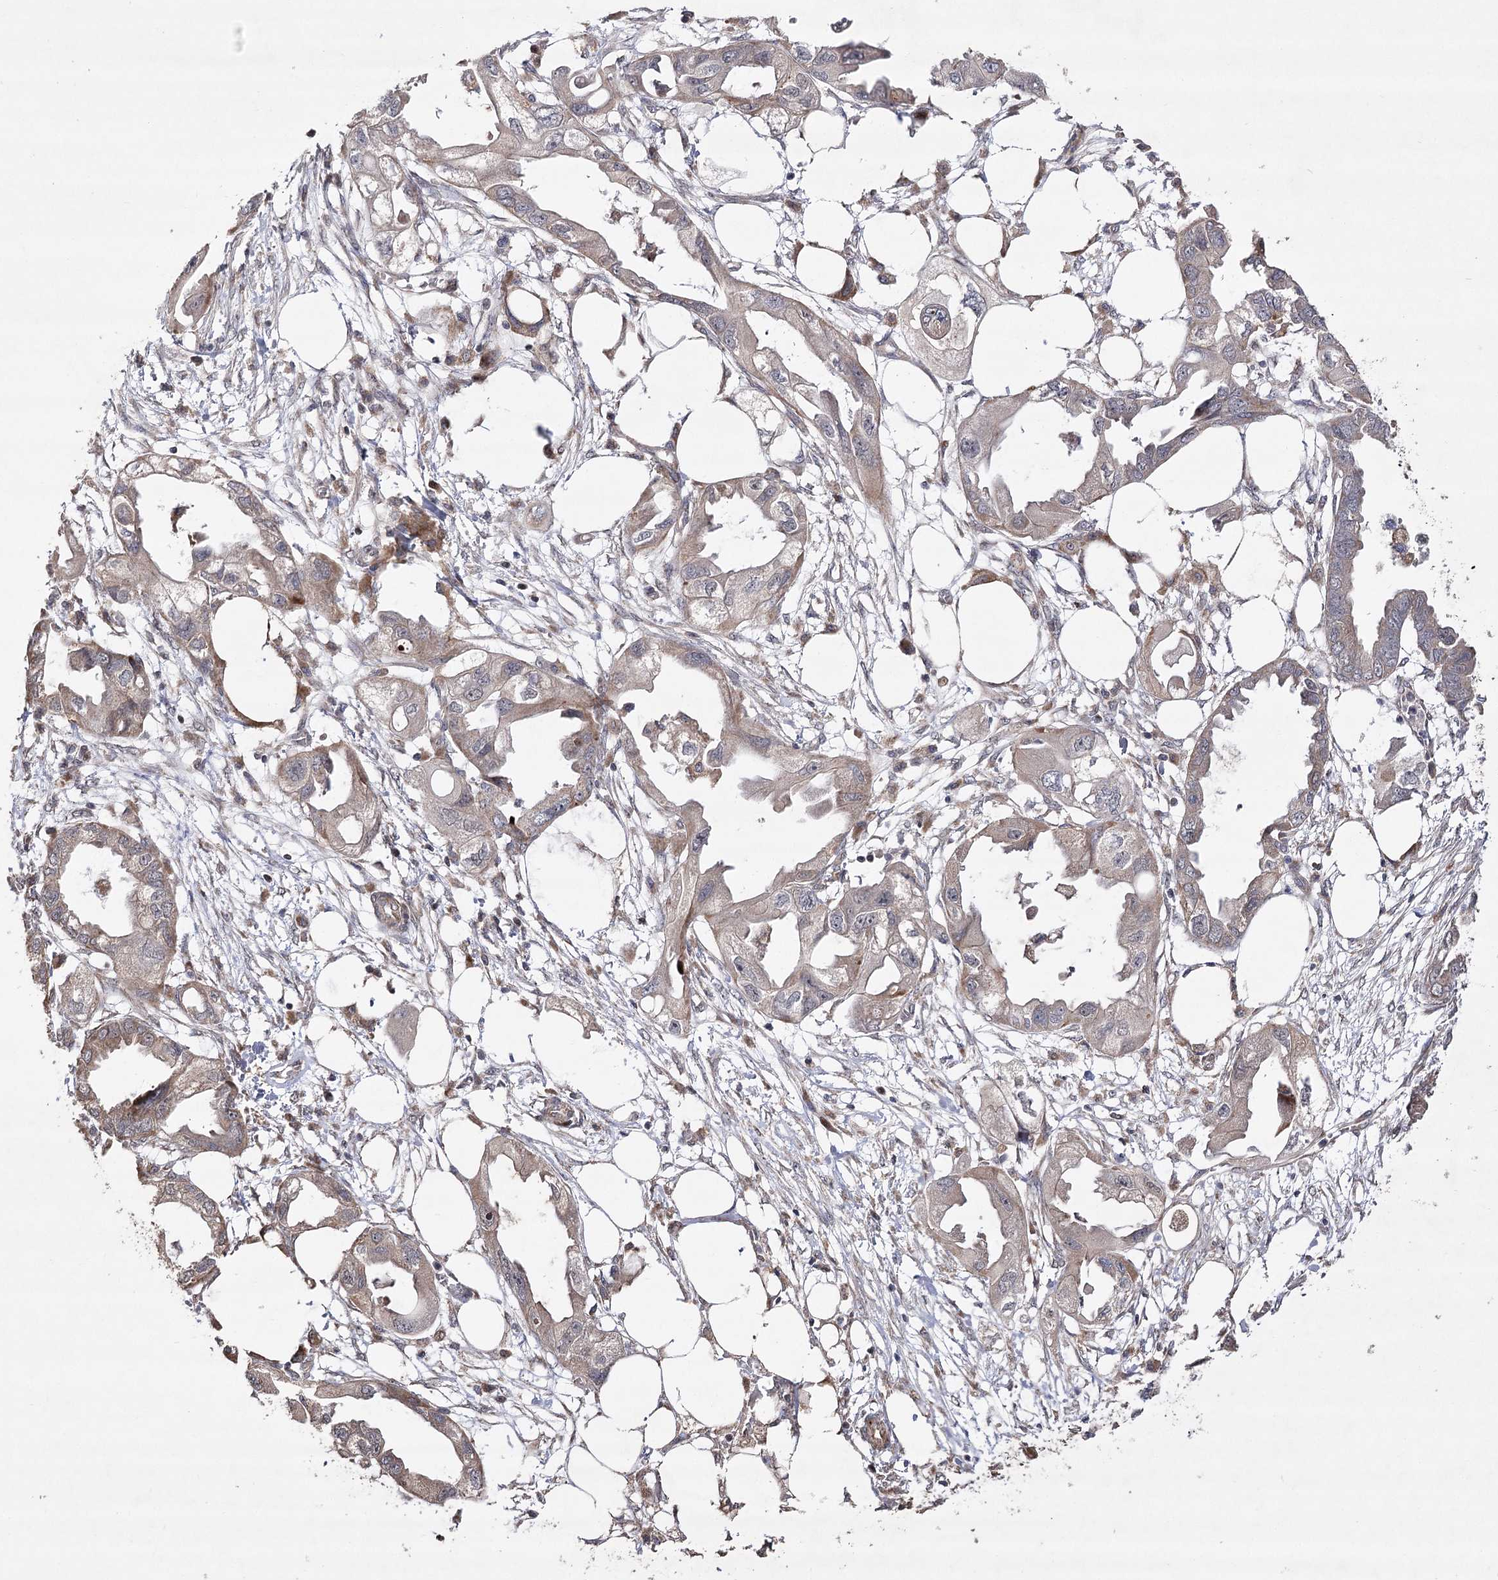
{"staining": {"intensity": "weak", "quantity": ">75%", "location": "cytoplasmic/membranous"}, "tissue": "endometrial cancer", "cell_type": "Tumor cells", "image_type": "cancer", "snomed": [{"axis": "morphology", "description": "Adenocarcinoma, NOS"}, {"axis": "morphology", "description": "Adenocarcinoma, metastatic, NOS"}, {"axis": "topography", "description": "Adipose tissue"}, {"axis": "topography", "description": "Endometrium"}], "caption": "IHC photomicrograph of neoplastic tissue: endometrial cancer stained using IHC demonstrates low levels of weak protein expression localized specifically in the cytoplasmic/membranous of tumor cells, appearing as a cytoplasmic/membranous brown color.", "gene": "OBSL1", "patient": {"sex": "female", "age": 67}}